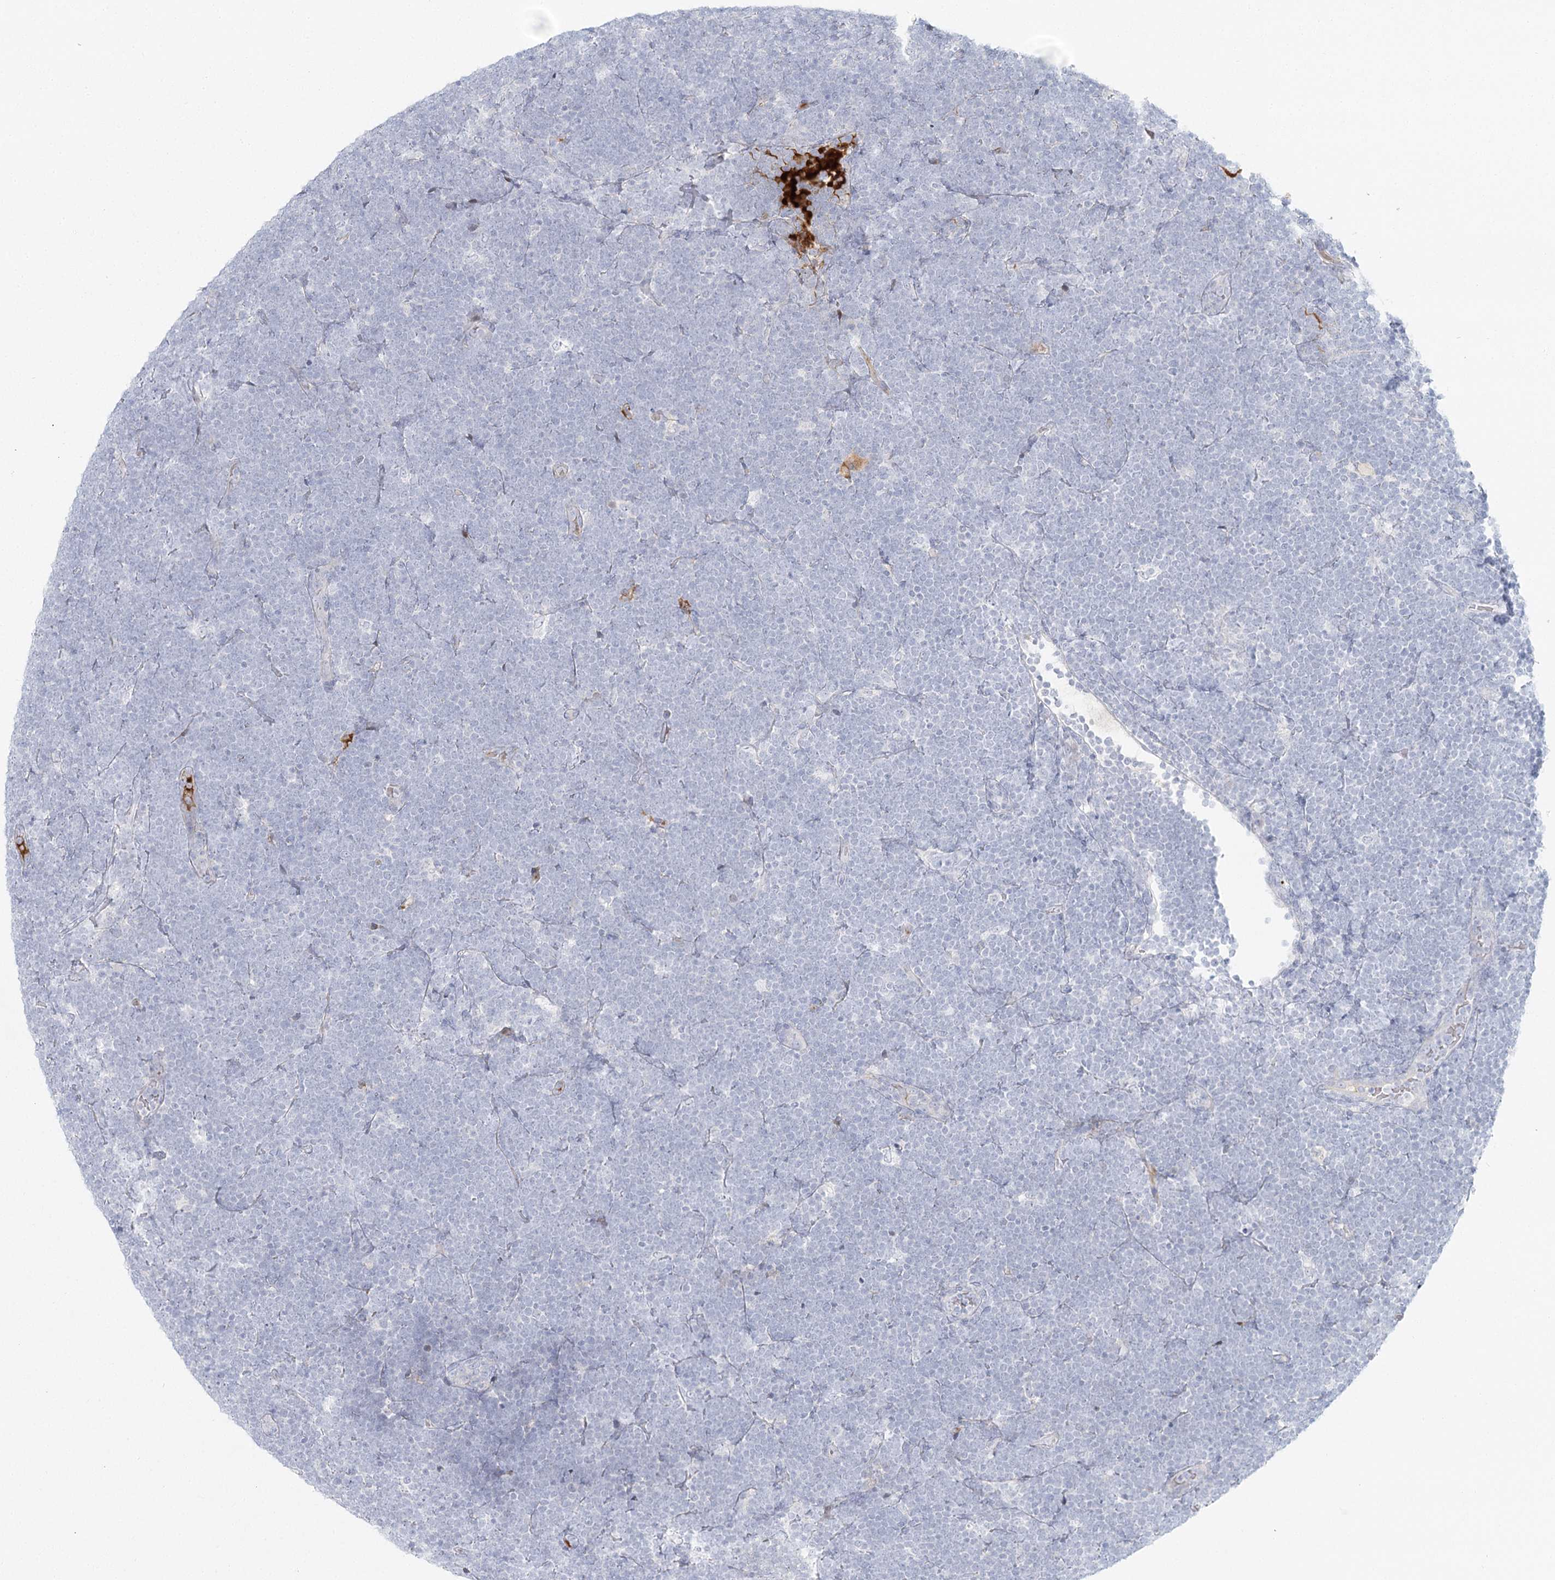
{"staining": {"intensity": "negative", "quantity": "none", "location": "none"}, "tissue": "lymphoma", "cell_type": "Tumor cells", "image_type": "cancer", "snomed": [{"axis": "morphology", "description": "Malignant lymphoma, non-Hodgkin's type, High grade"}, {"axis": "topography", "description": "Lymph node"}], "caption": "DAB (3,3'-diaminobenzidine) immunohistochemical staining of human lymphoma reveals no significant expression in tumor cells.", "gene": "DMGDH", "patient": {"sex": "male", "age": 13}}